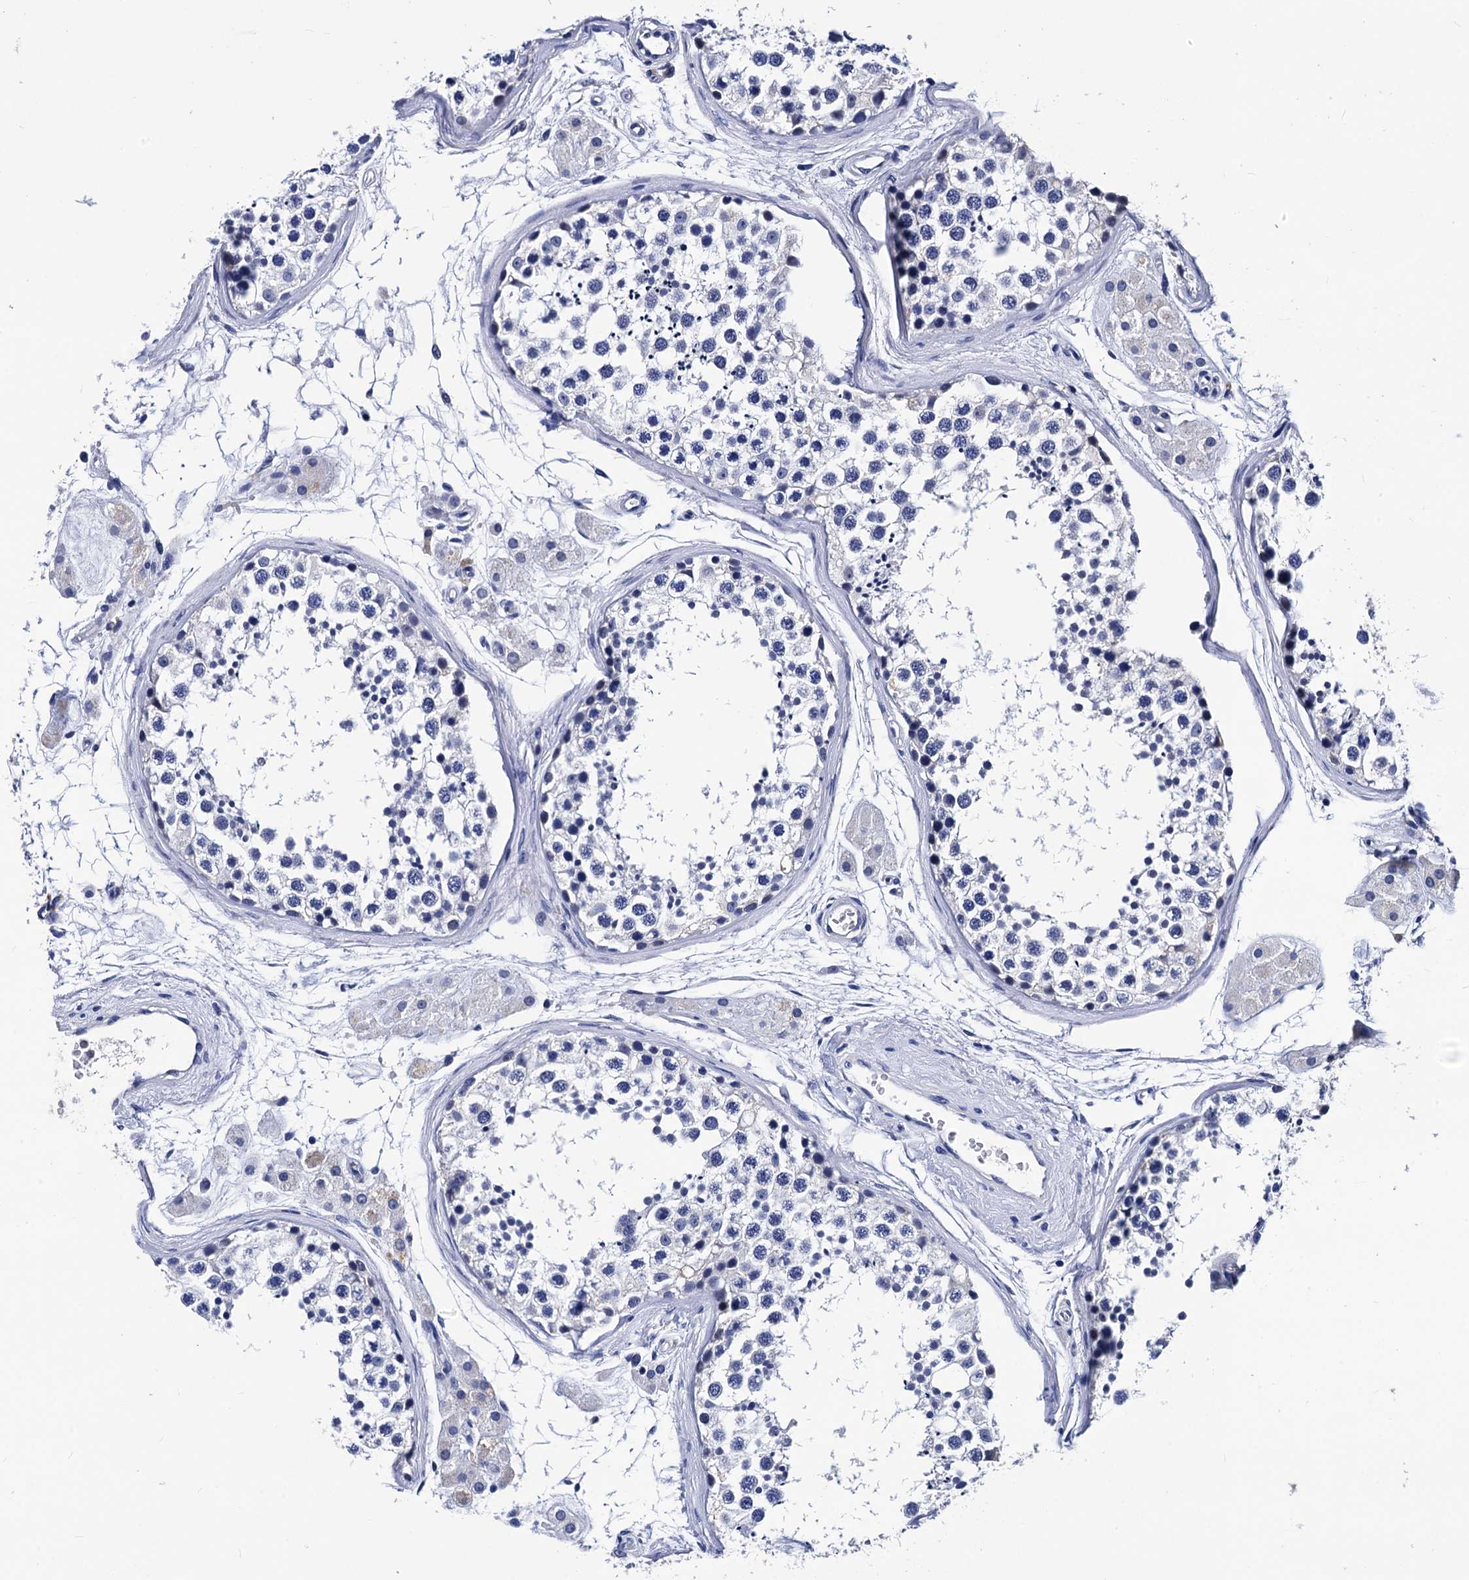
{"staining": {"intensity": "negative", "quantity": "none", "location": "none"}, "tissue": "testis", "cell_type": "Cells in seminiferous ducts", "image_type": "normal", "snomed": [{"axis": "morphology", "description": "Normal tissue, NOS"}, {"axis": "topography", "description": "Testis"}], "caption": "Histopathology image shows no significant protein expression in cells in seminiferous ducts of normal testis. (DAB (3,3'-diaminobenzidine) immunohistochemistry visualized using brightfield microscopy, high magnification).", "gene": "LRRC30", "patient": {"sex": "male", "age": 56}}